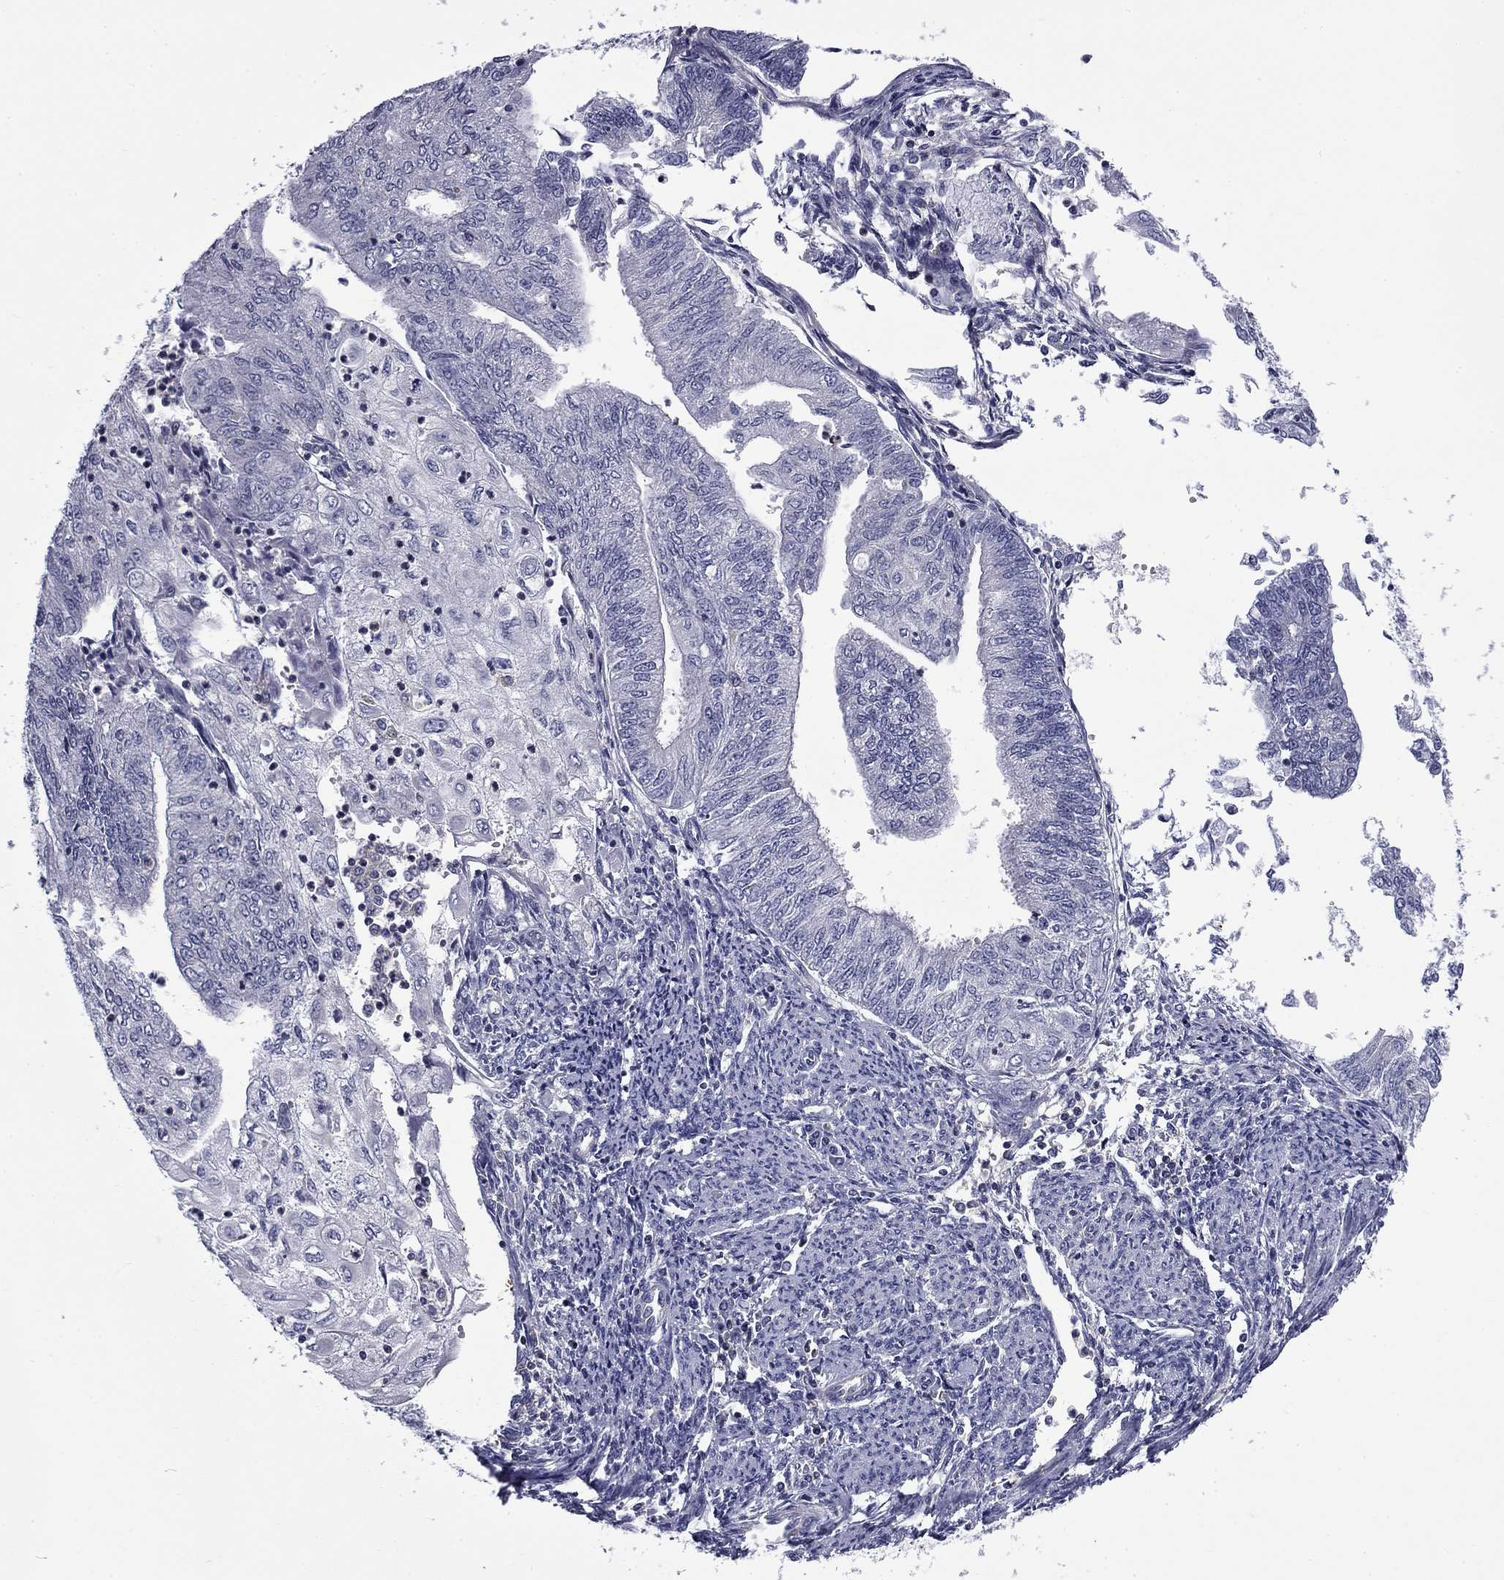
{"staining": {"intensity": "negative", "quantity": "none", "location": "none"}, "tissue": "endometrial cancer", "cell_type": "Tumor cells", "image_type": "cancer", "snomed": [{"axis": "morphology", "description": "Adenocarcinoma, NOS"}, {"axis": "topography", "description": "Endometrium"}], "caption": "High magnification brightfield microscopy of endometrial cancer (adenocarcinoma) stained with DAB (3,3'-diaminobenzidine) (brown) and counterstained with hematoxylin (blue): tumor cells show no significant positivity.", "gene": "ARHGAP45", "patient": {"sex": "female", "age": 59}}